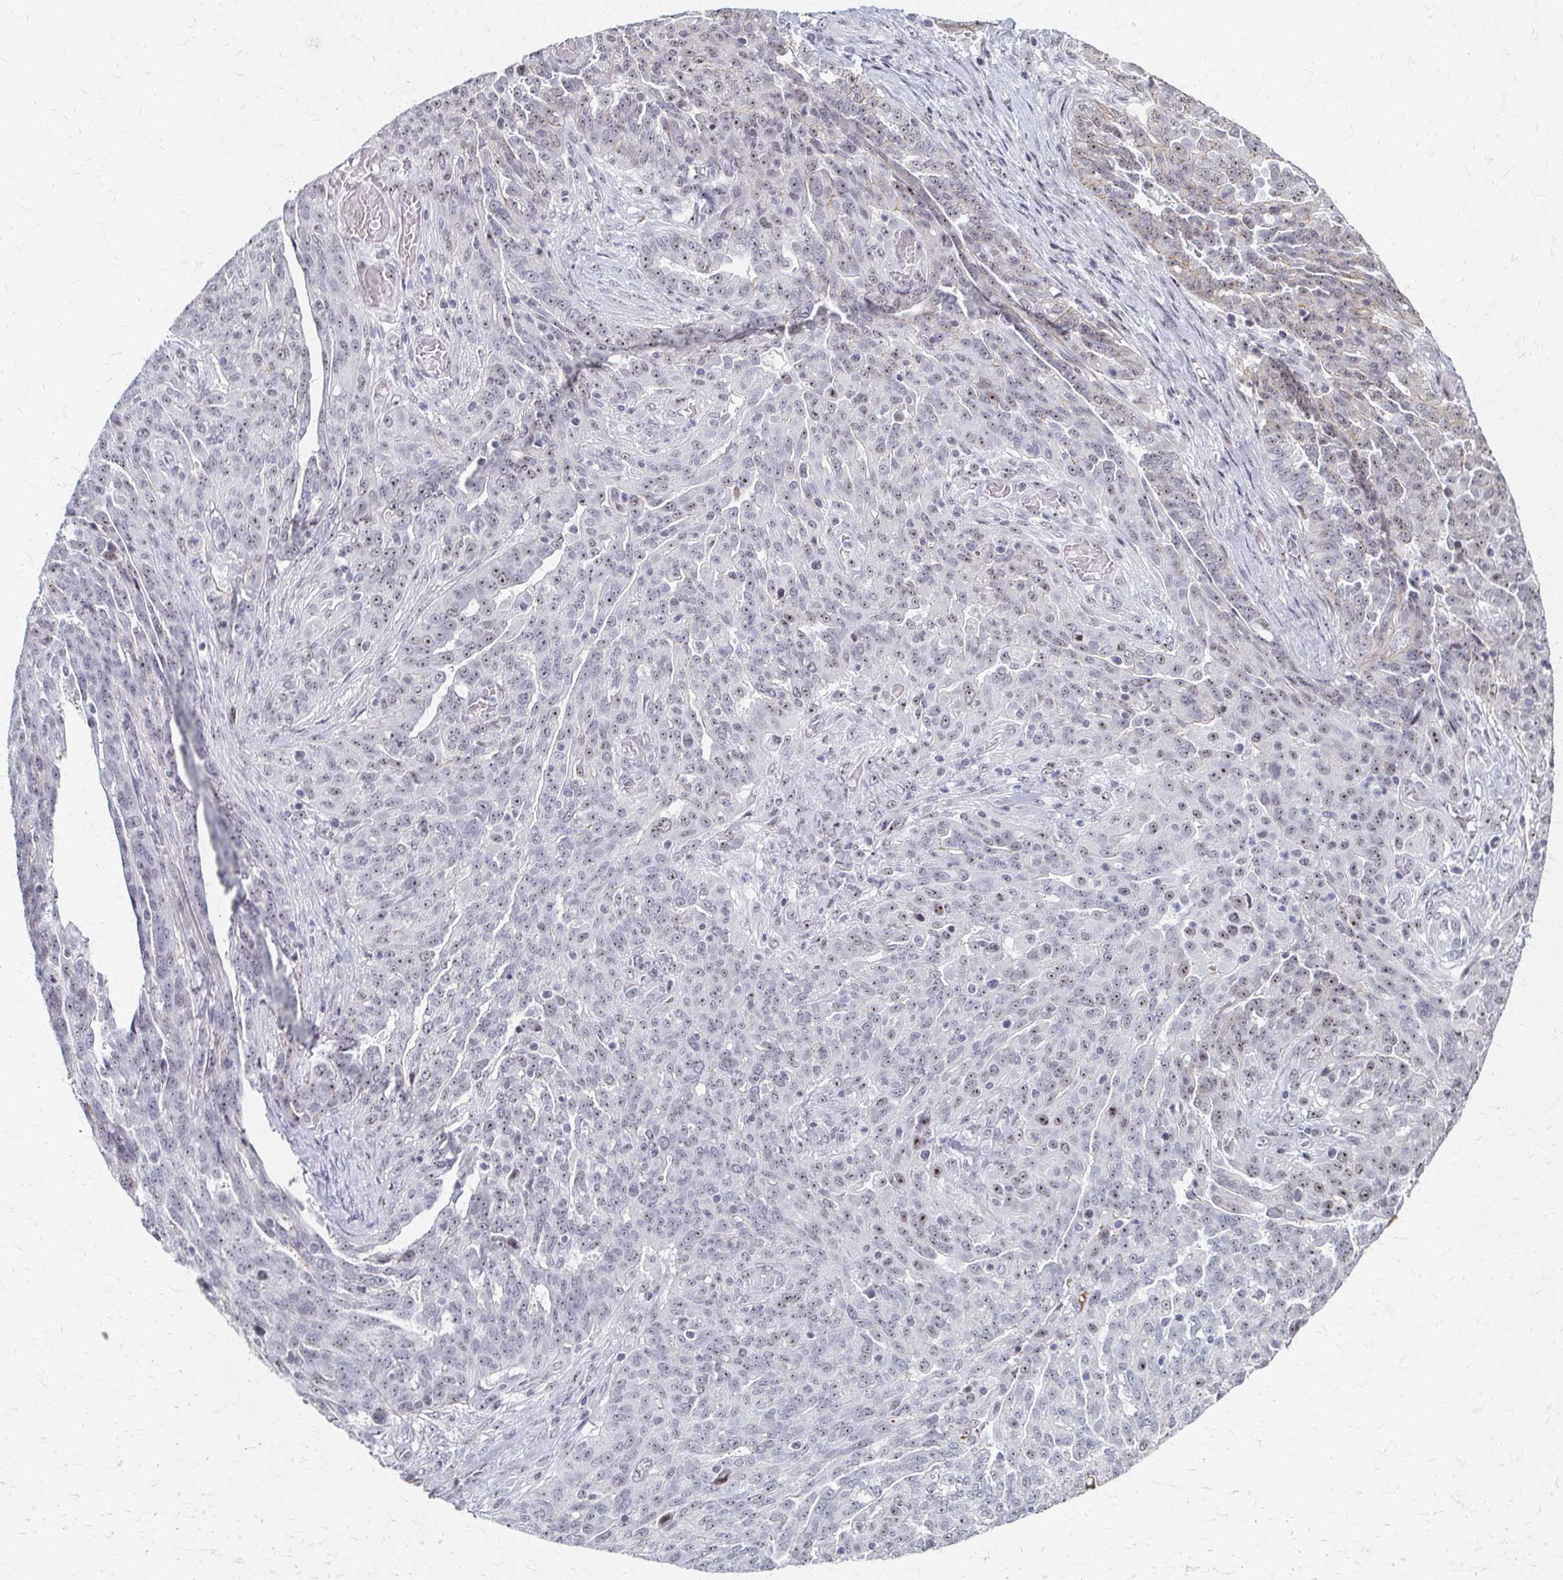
{"staining": {"intensity": "weak", "quantity": "<25%", "location": "nuclear"}, "tissue": "ovarian cancer", "cell_type": "Tumor cells", "image_type": "cancer", "snomed": [{"axis": "morphology", "description": "Cystadenocarcinoma, serous, NOS"}, {"axis": "topography", "description": "Ovary"}], "caption": "Immunohistochemistry (IHC) photomicrograph of neoplastic tissue: human ovarian serous cystadenocarcinoma stained with DAB (3,3'-diaminobenzidine) reveals no significant protein staining in tumor cells.", "gene": "PES1", "patient": {"sex": "female", "age": 67}}